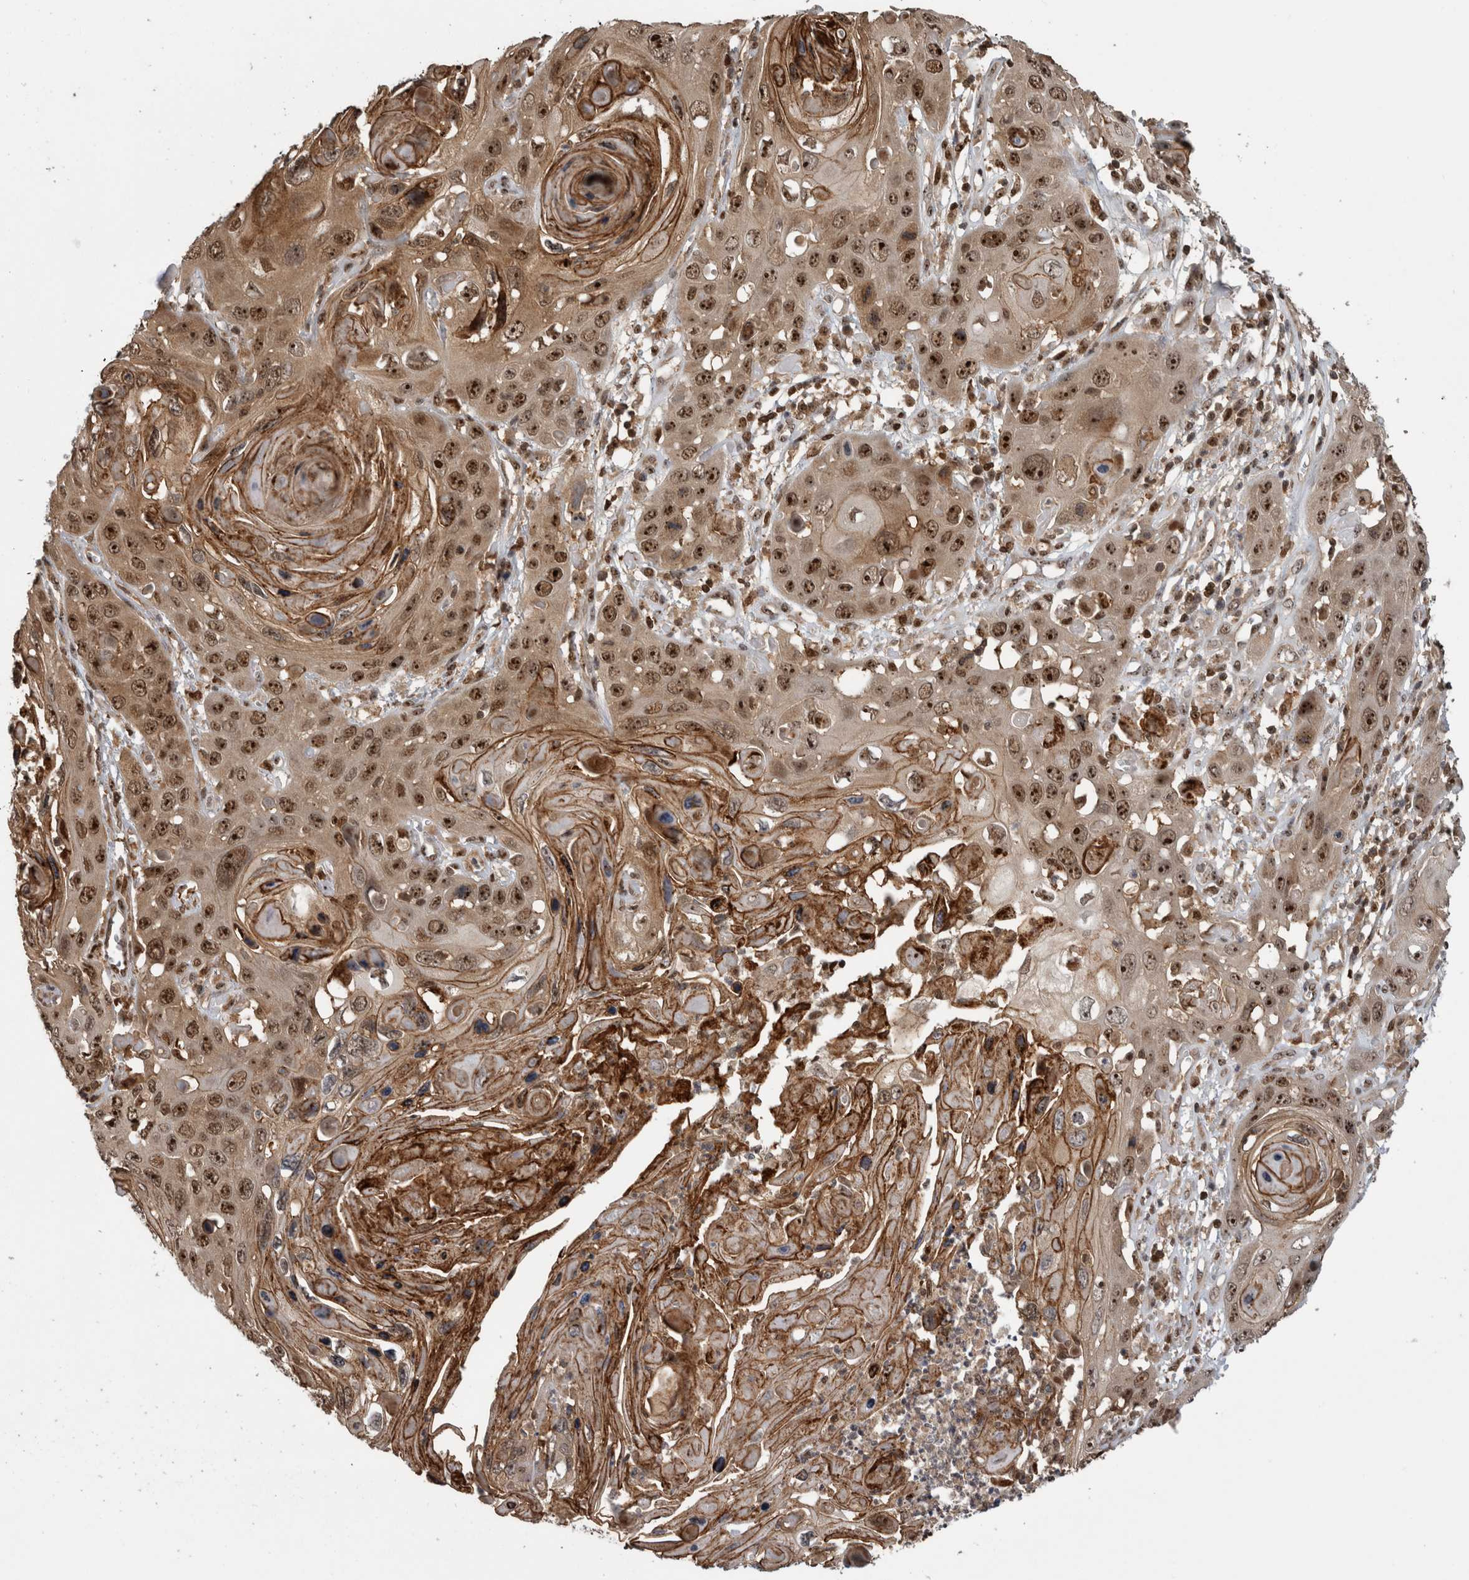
{"staining": {"intensity": "strong", "quantity": ">75%", "location": "cytoplasmic/membranous,nuclear"}, "tissue": "skin cancer", "cell_type": "Tumor cells", "image_type": "cancer", "snomed": [{"axis": "morphology", "description": "Squamous cell carcinoma, NOS"}, {"axis": "topography", "description": "Skin"}], "caption": "IHC histopathology image of neoplastic tissue: skin cancer (squamous cell carcinoma) stained using immunohistochemistry (IHC) exhibits high levels of strong protein expression localized specifically in the cytoplasmic/membranous and nuclear of tumor cells, appearing as a cytoplasmic/membranous and nuclear brown color.", "gene": "TDRD7", "patient": {"sex": "male", "age": 55}}